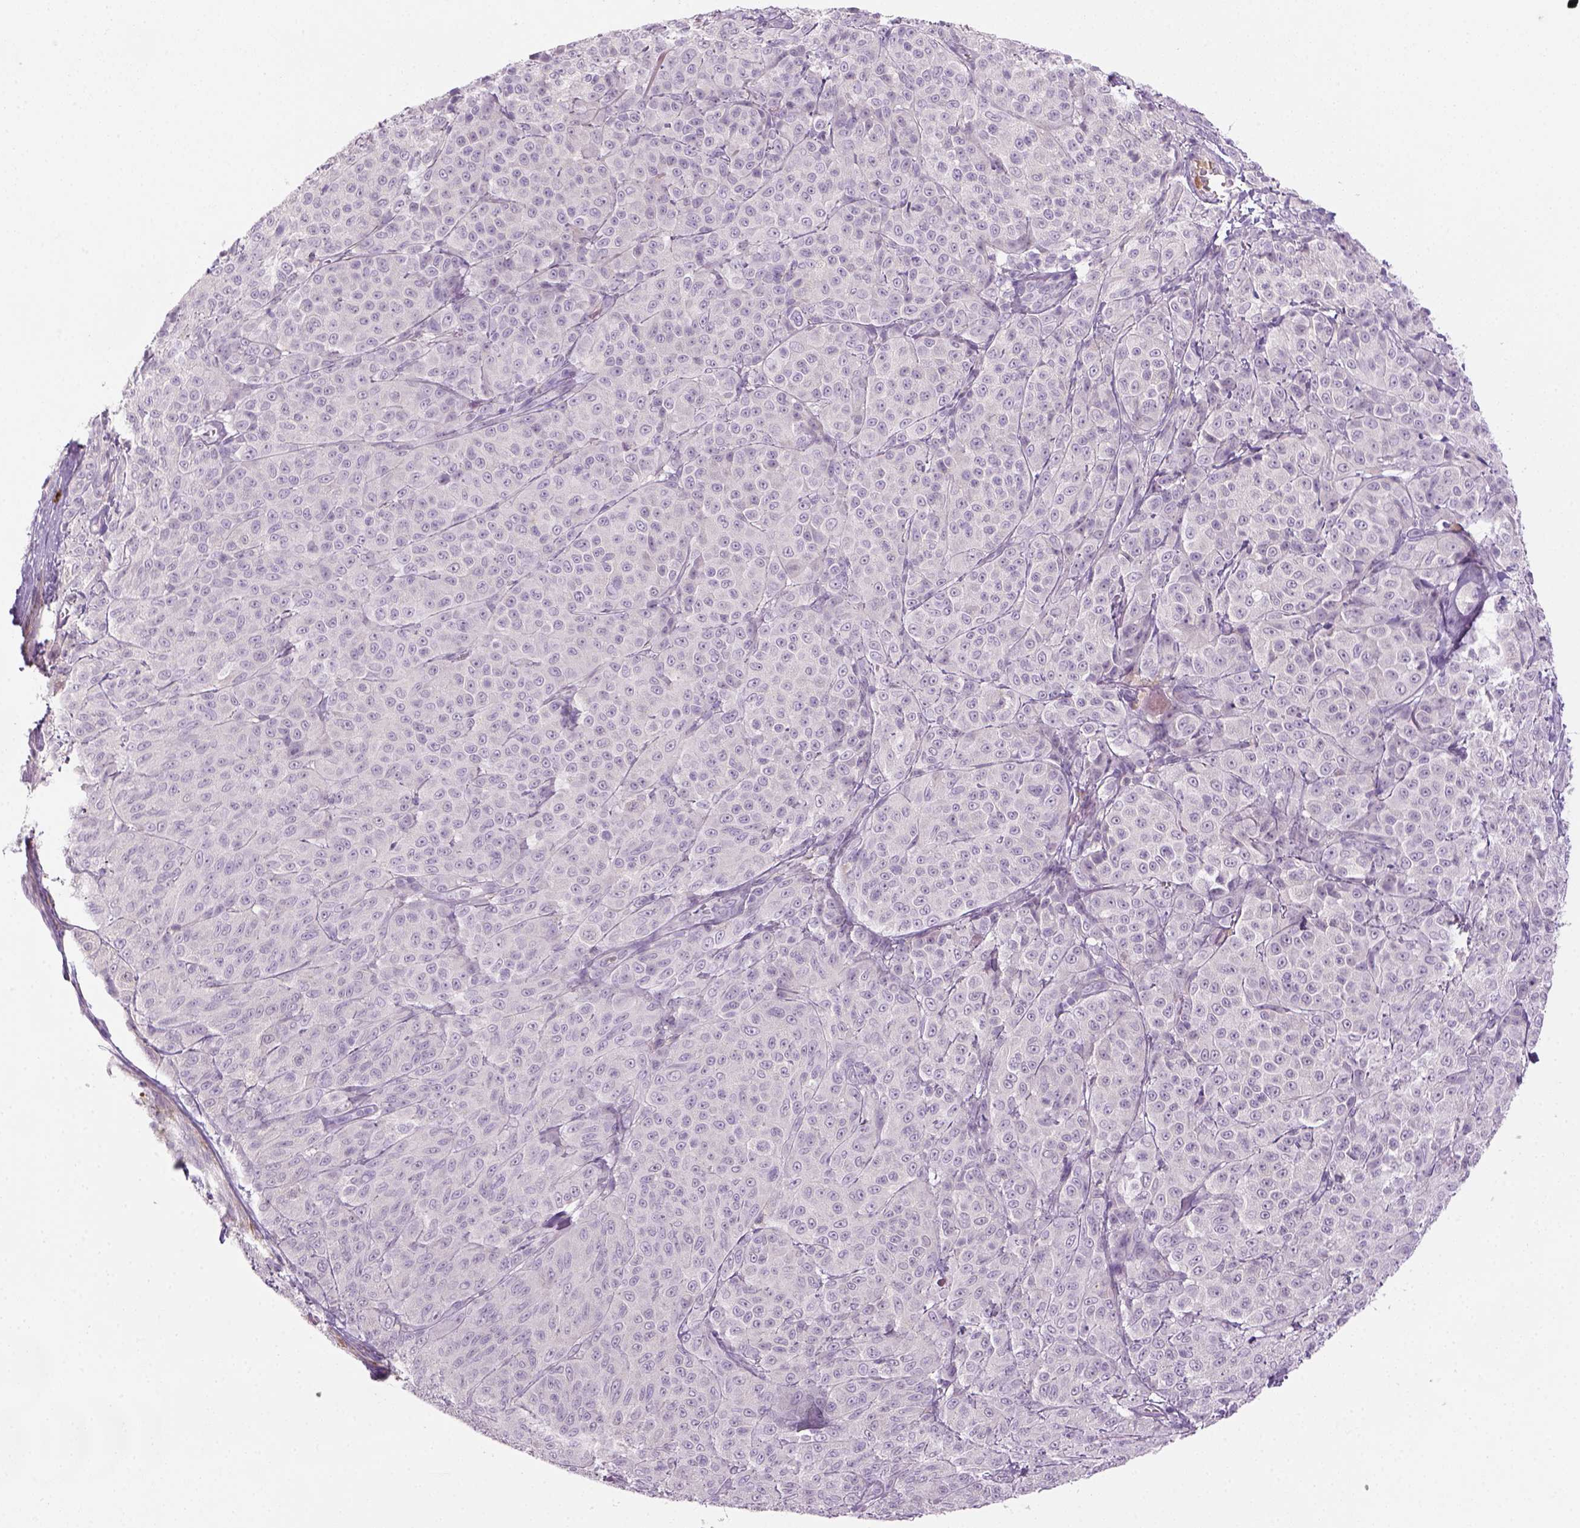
{"staining": {"intensity": "negative", "quantity": "none", "location": "none"}, "tissue": "melanoma", "cell_type": "Tumor cells", "image_type": "cancer", "snomed": [{"axis": "morphology", "description": "Malignant melanoma, NOS"}, {"axis": "topography", "description": "Skin"}], "caption": "A photomicrograph of malignant melanoma stained for a protein reveals no brown staining in tumor cells. The staining was performed using DAB to visualize the protein expression in brown, while the nuclei were stained in blue with hematoxylin (Magnification: 20x).", "gene": "GFI1B", "patient": {"sex": "male", "age": 89}}